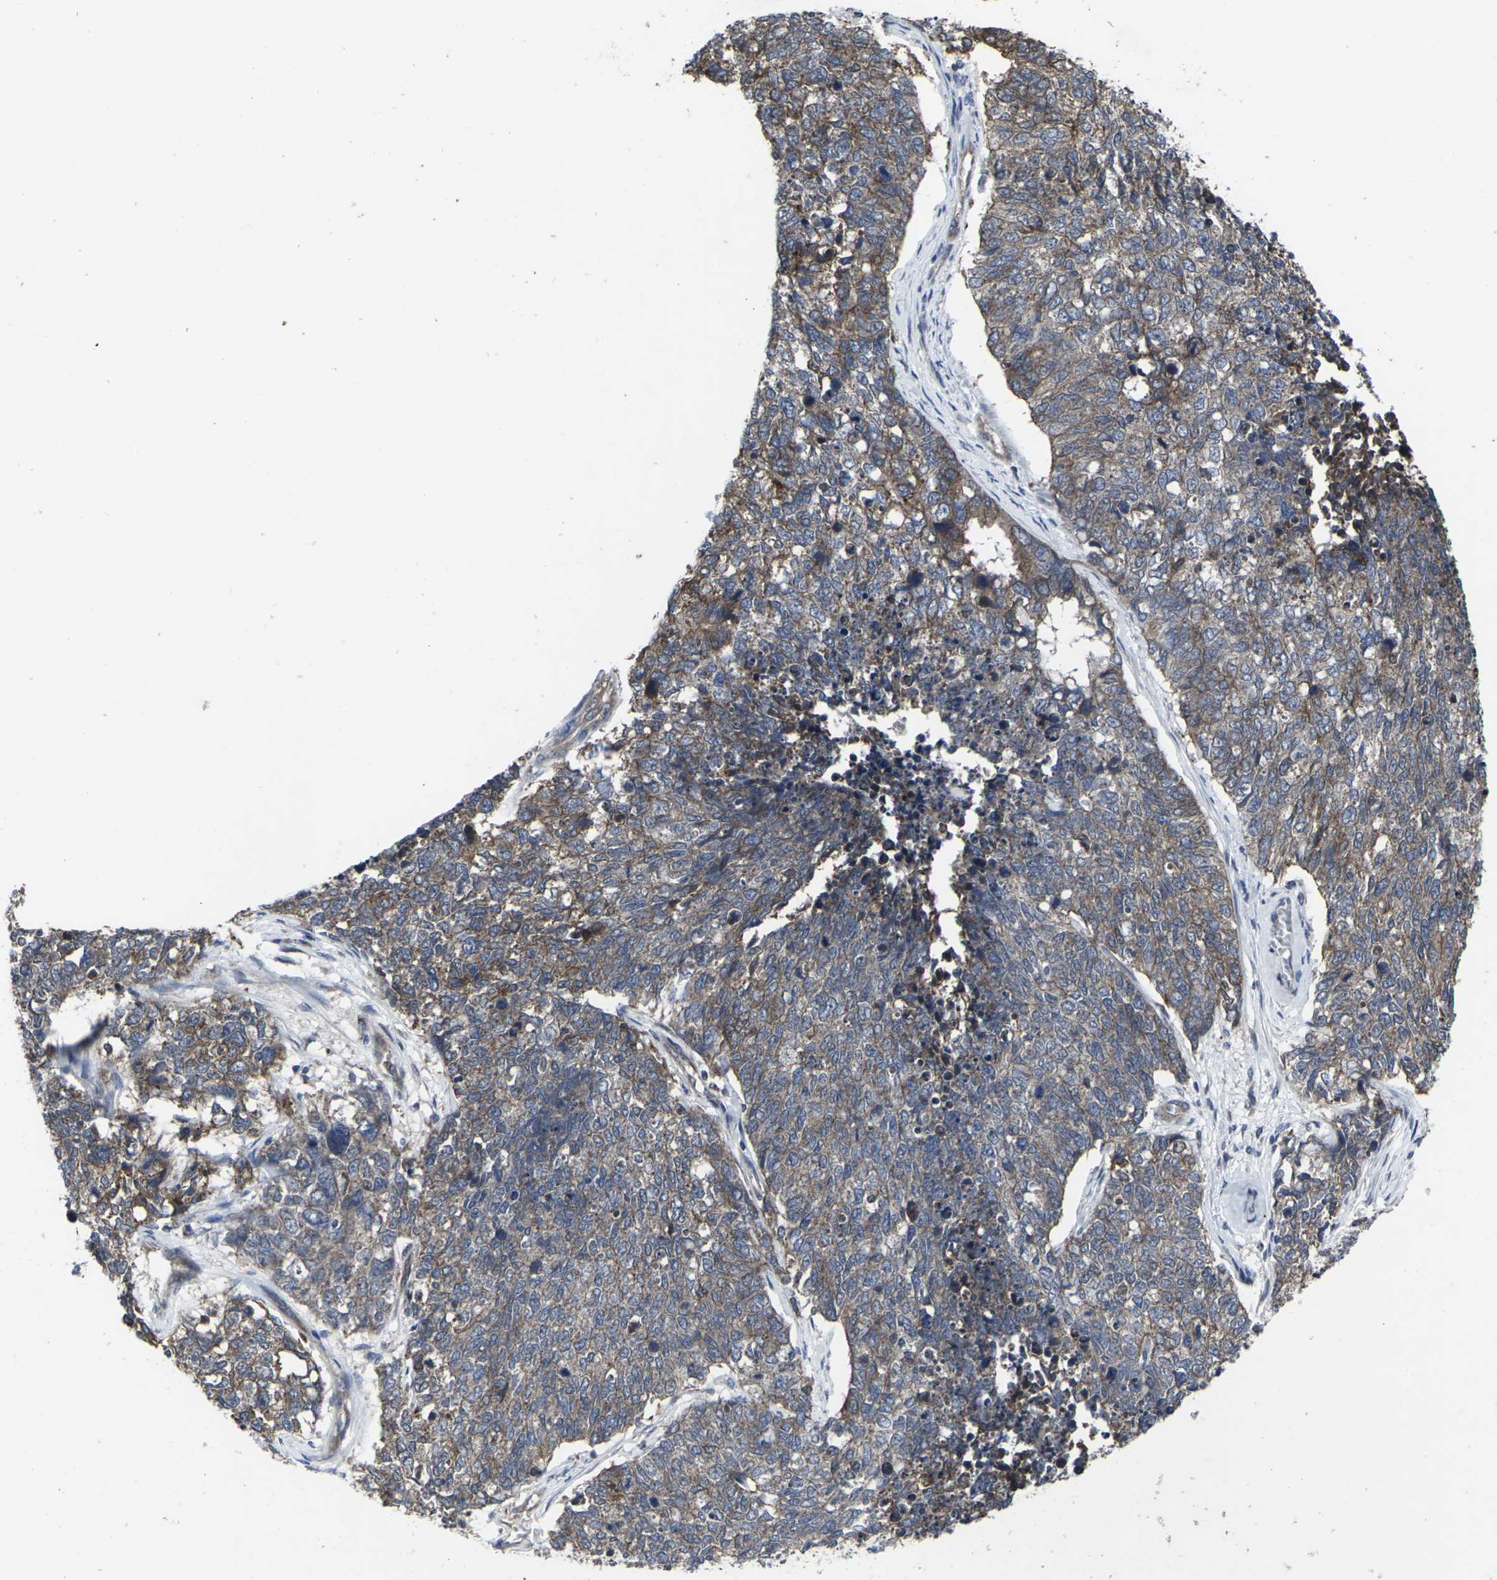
{"staining": {"intensity": "moderate", "quantity": ">75%", "location": "cytoplasmic/membranous"}, "tissue": "cervical cancer", "cell_type": "Tumor cells", "image_type": "cancer", "snomed": [{"axis": "morphology", "description": "Squamous cell carcinoma, NOS"}, {"axis": "topography", "description": "Cervix"}], "caption": "Cervical cancer (squamous cell carcinoma) stained with immunohistochemistry (IHC) displays moderate cytoplasmic/membranous staining in approximately >75% of tumor cells.", "gene": "MAPKAPK2", "patient": {"sex": "female", "age": 63}}